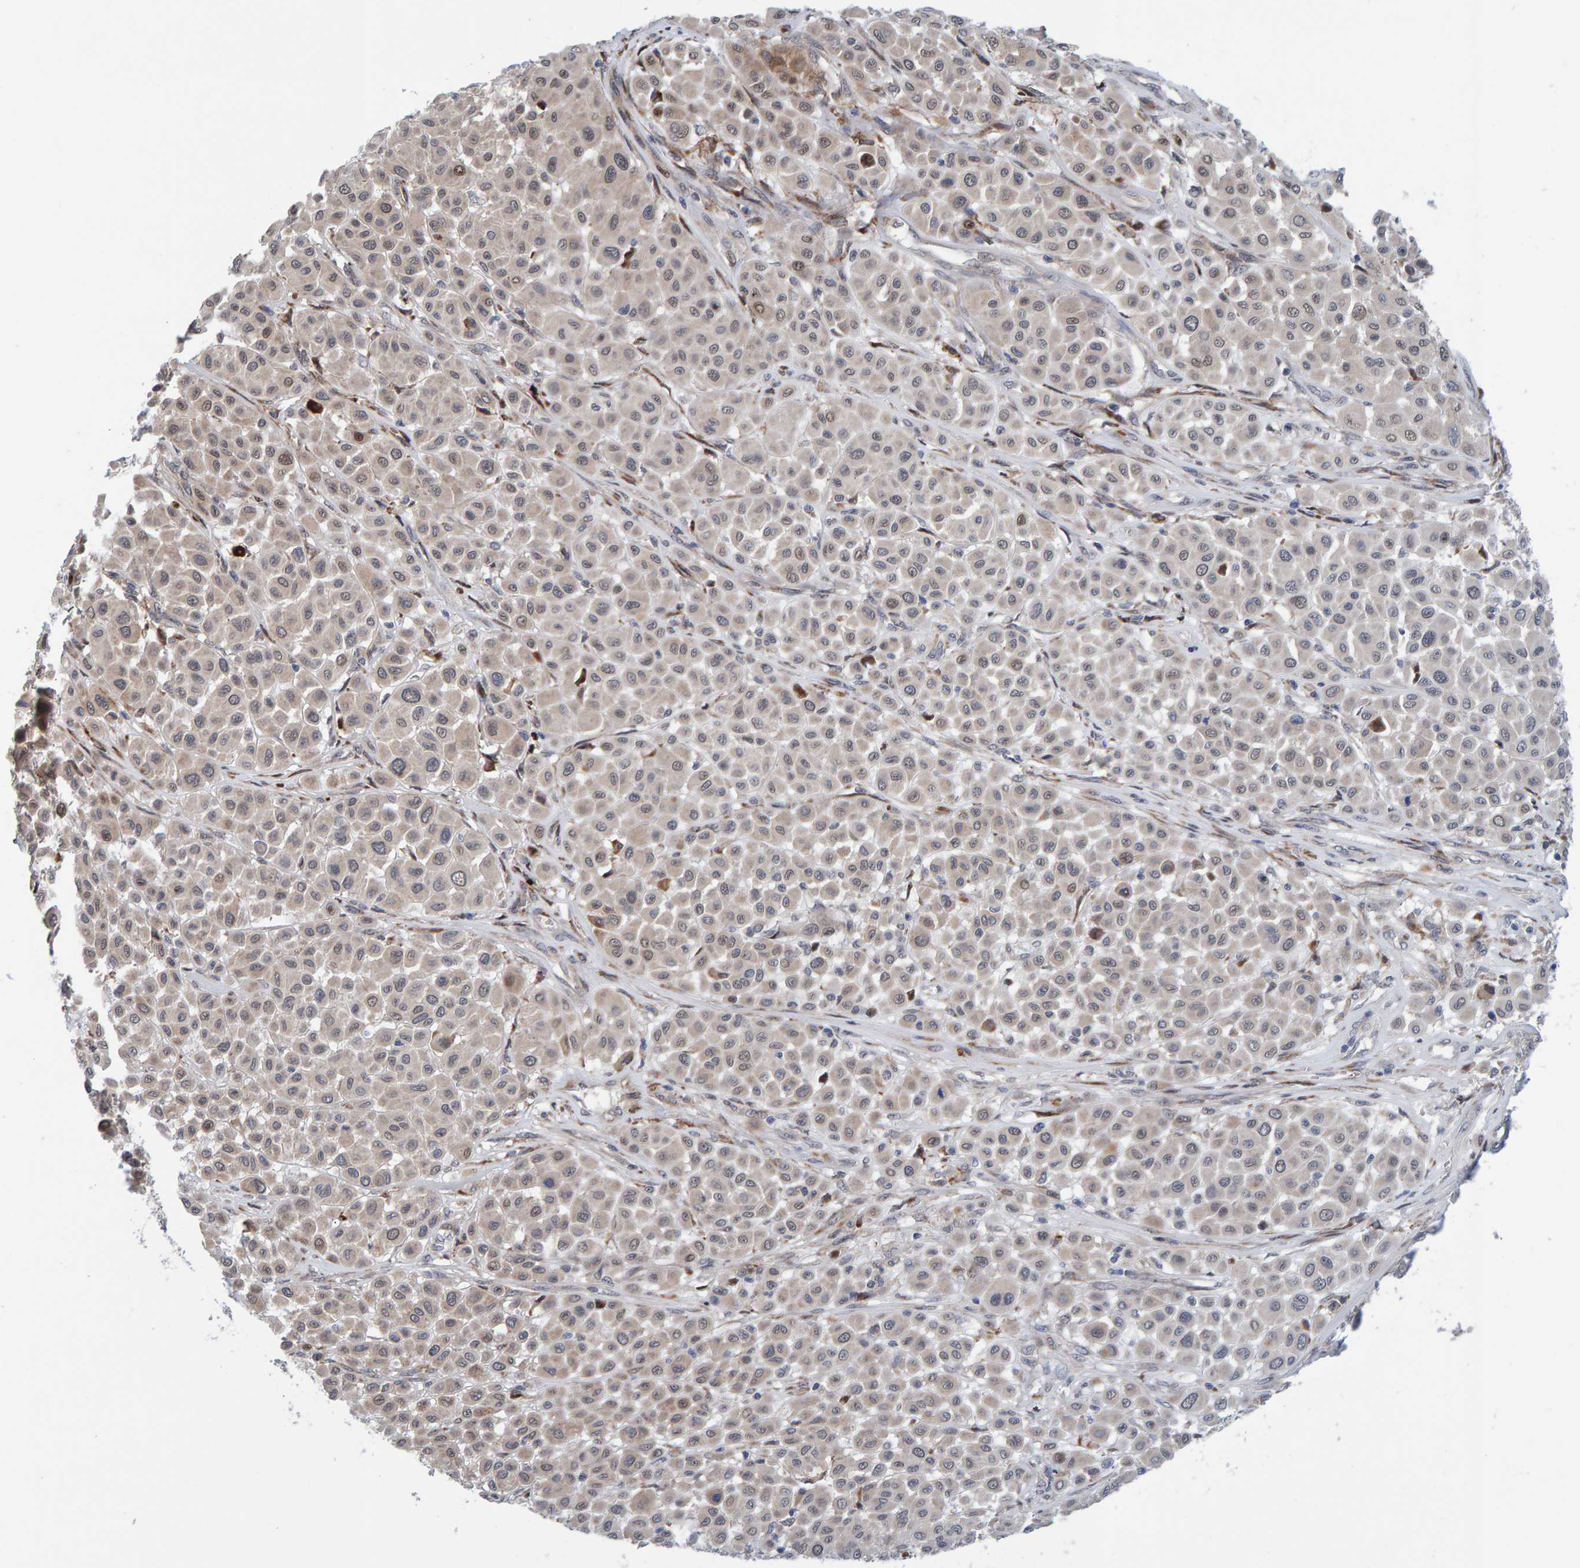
{"staining": {"intensity": "weak", "quantity": "25%-75%", "location": "cytoplasmic/membranous,nuclear"}, "tissue": "melanoma", "cell_type": "Tumor cells", "image_type": "cancer", "snomed": [{"axis": "morphology", "description": "Malignant melanoma, Metastatic site"}, {"axis": "topography", "description": "Soft tissue"}], "caption": "Brown immunohistochemical staining in melanoma demonstrates weak cytoplasmic/membranous and nuclear positivity in approximately 25%-75% of tumor cells. (brown staining indicates protein expression, while blue staining denotes nuclei).", "gene": "MFSD6L", "patient": {"sex": "male", "age": 41}}